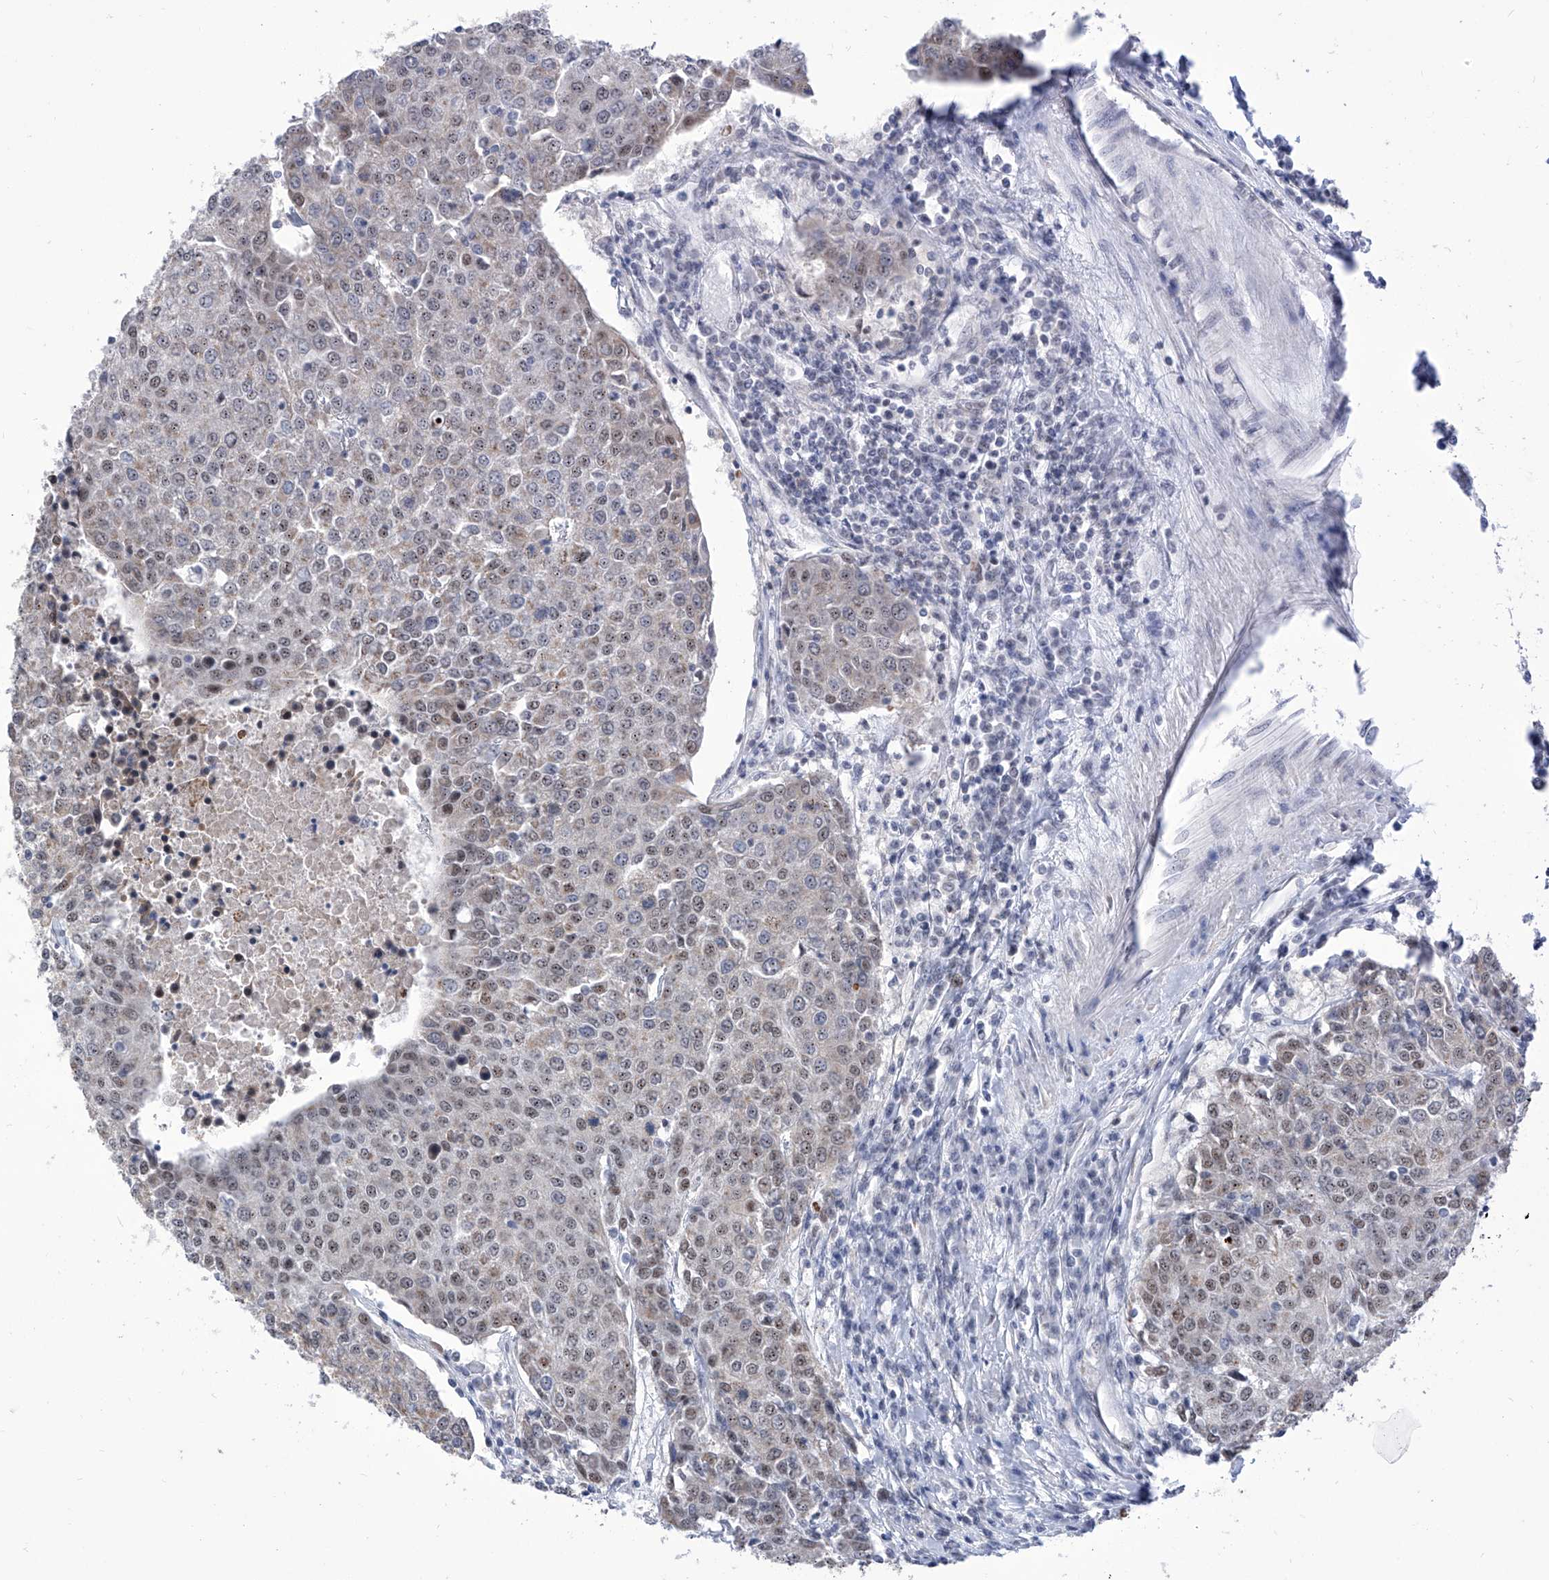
{"staining": {"intensity": "weak", "quantity": ">75%", "location": "nuclear"}, "tissue": "urothelial cancer", "cell_type": "Tumor cells", "image_type": "cancer", "snomed": [{"axis": "morphology", "description": "Urothelial carcinoma, High grade"}, {"axis": "topography", "description": "Urinary bladder"}], "caption": "High-grade urothelial carcinoma was stained to show a protein in brown. There is low levels of weak nuclear positivity in about >75% of tumor cells.", "gene": "SART1", "patient": {"sex": "female", "age": 85}}